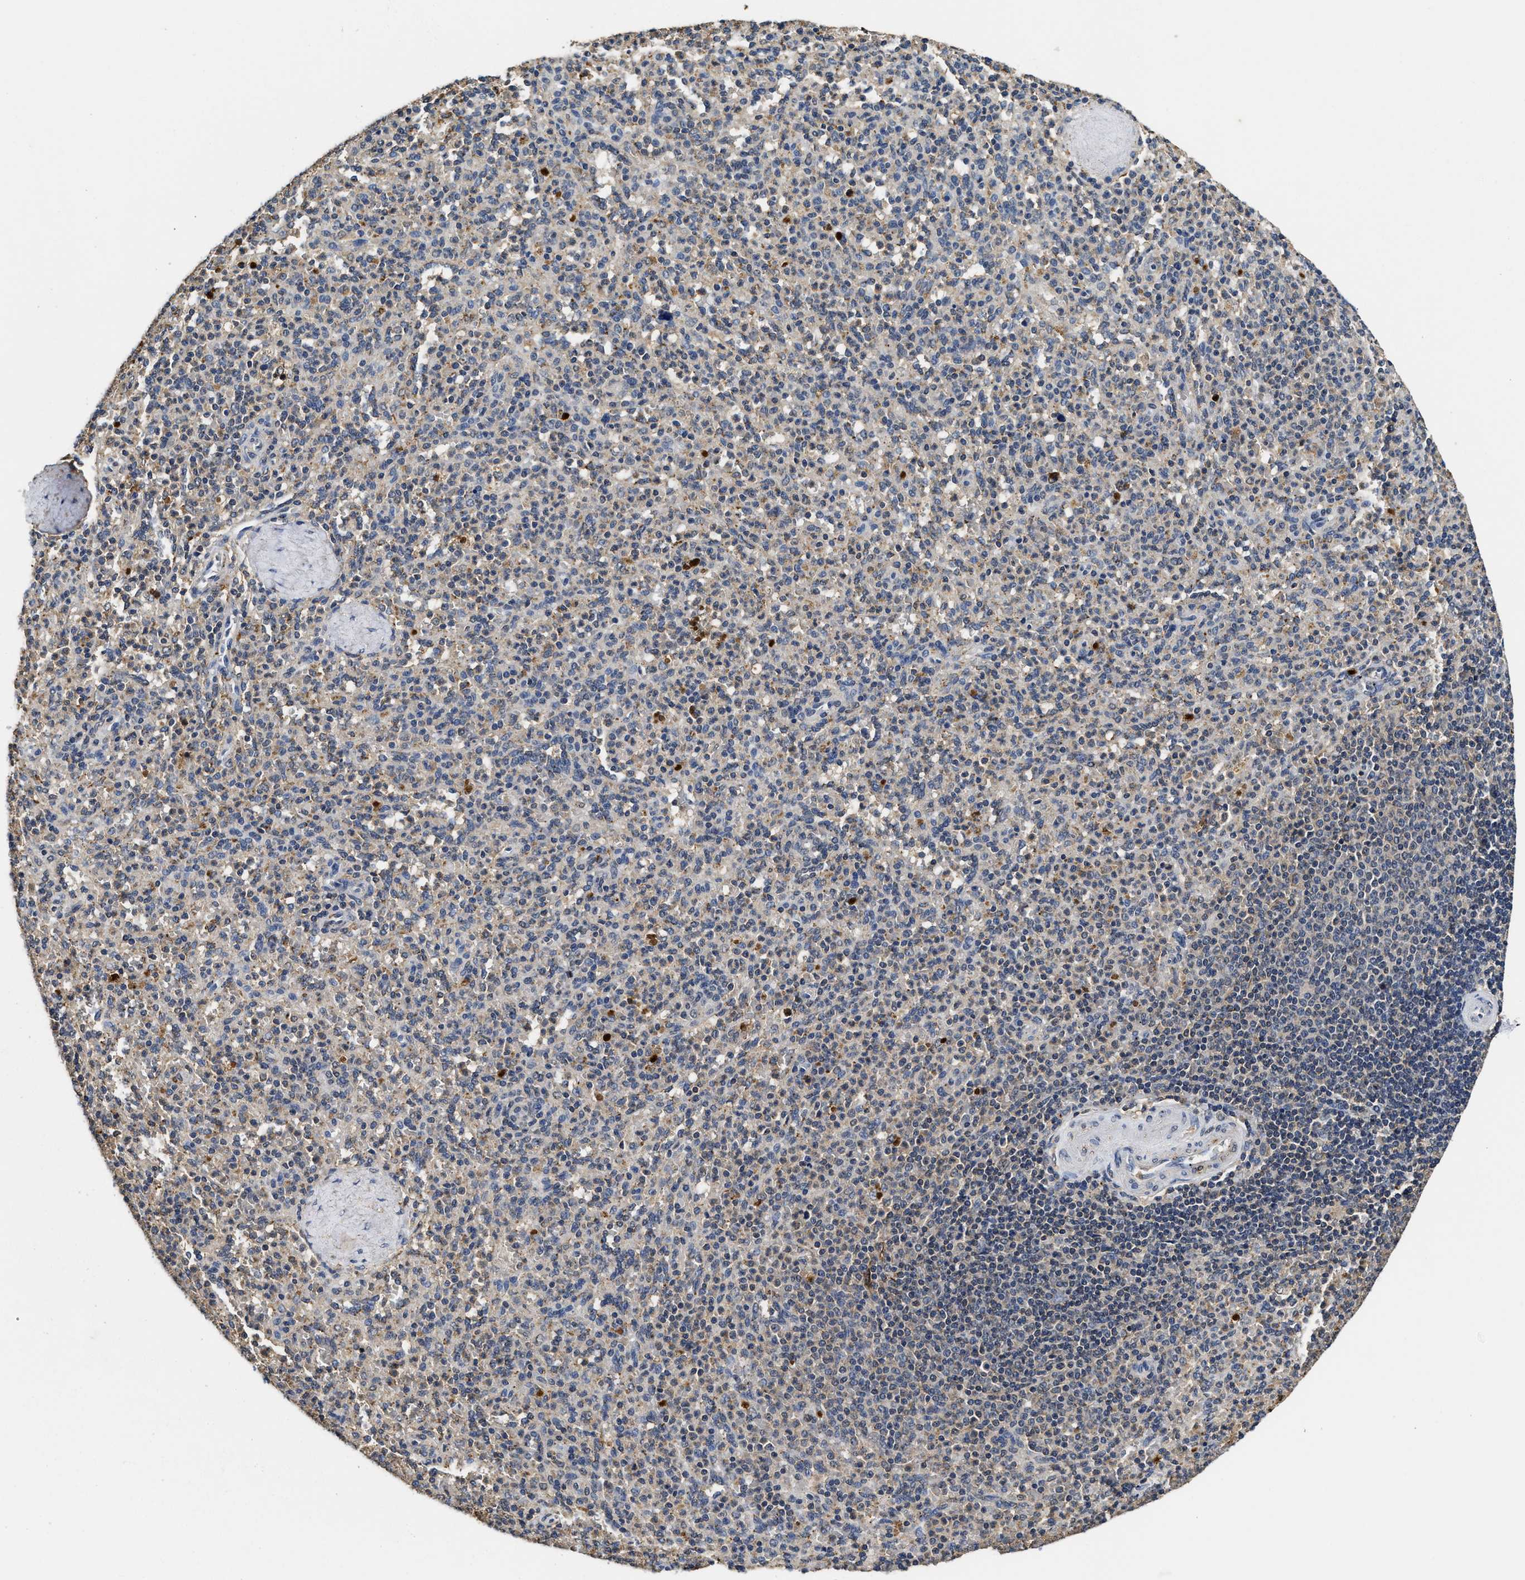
{"staining": {"intensity": "weak", "quantity": "25%-75%", "location": "cytoplasmic/membranous"}, "tissue": "spleen", "cell_type": "Cells in red pulp", "image_type": "normal", "snomed": [{"axis": "morphology", "description": "Normal tissue, NOS"}, {"axis": "topography", "description": "Spleen"}], "caption": "Brown immunohistochemical staining in normal human spleen demonstrates weak cytoplasmic/membranous positivity in about 25%-75% of cells in red pulp.", "gene": "CTNNA1", "patient": {"sex": "male", "age": 36}}